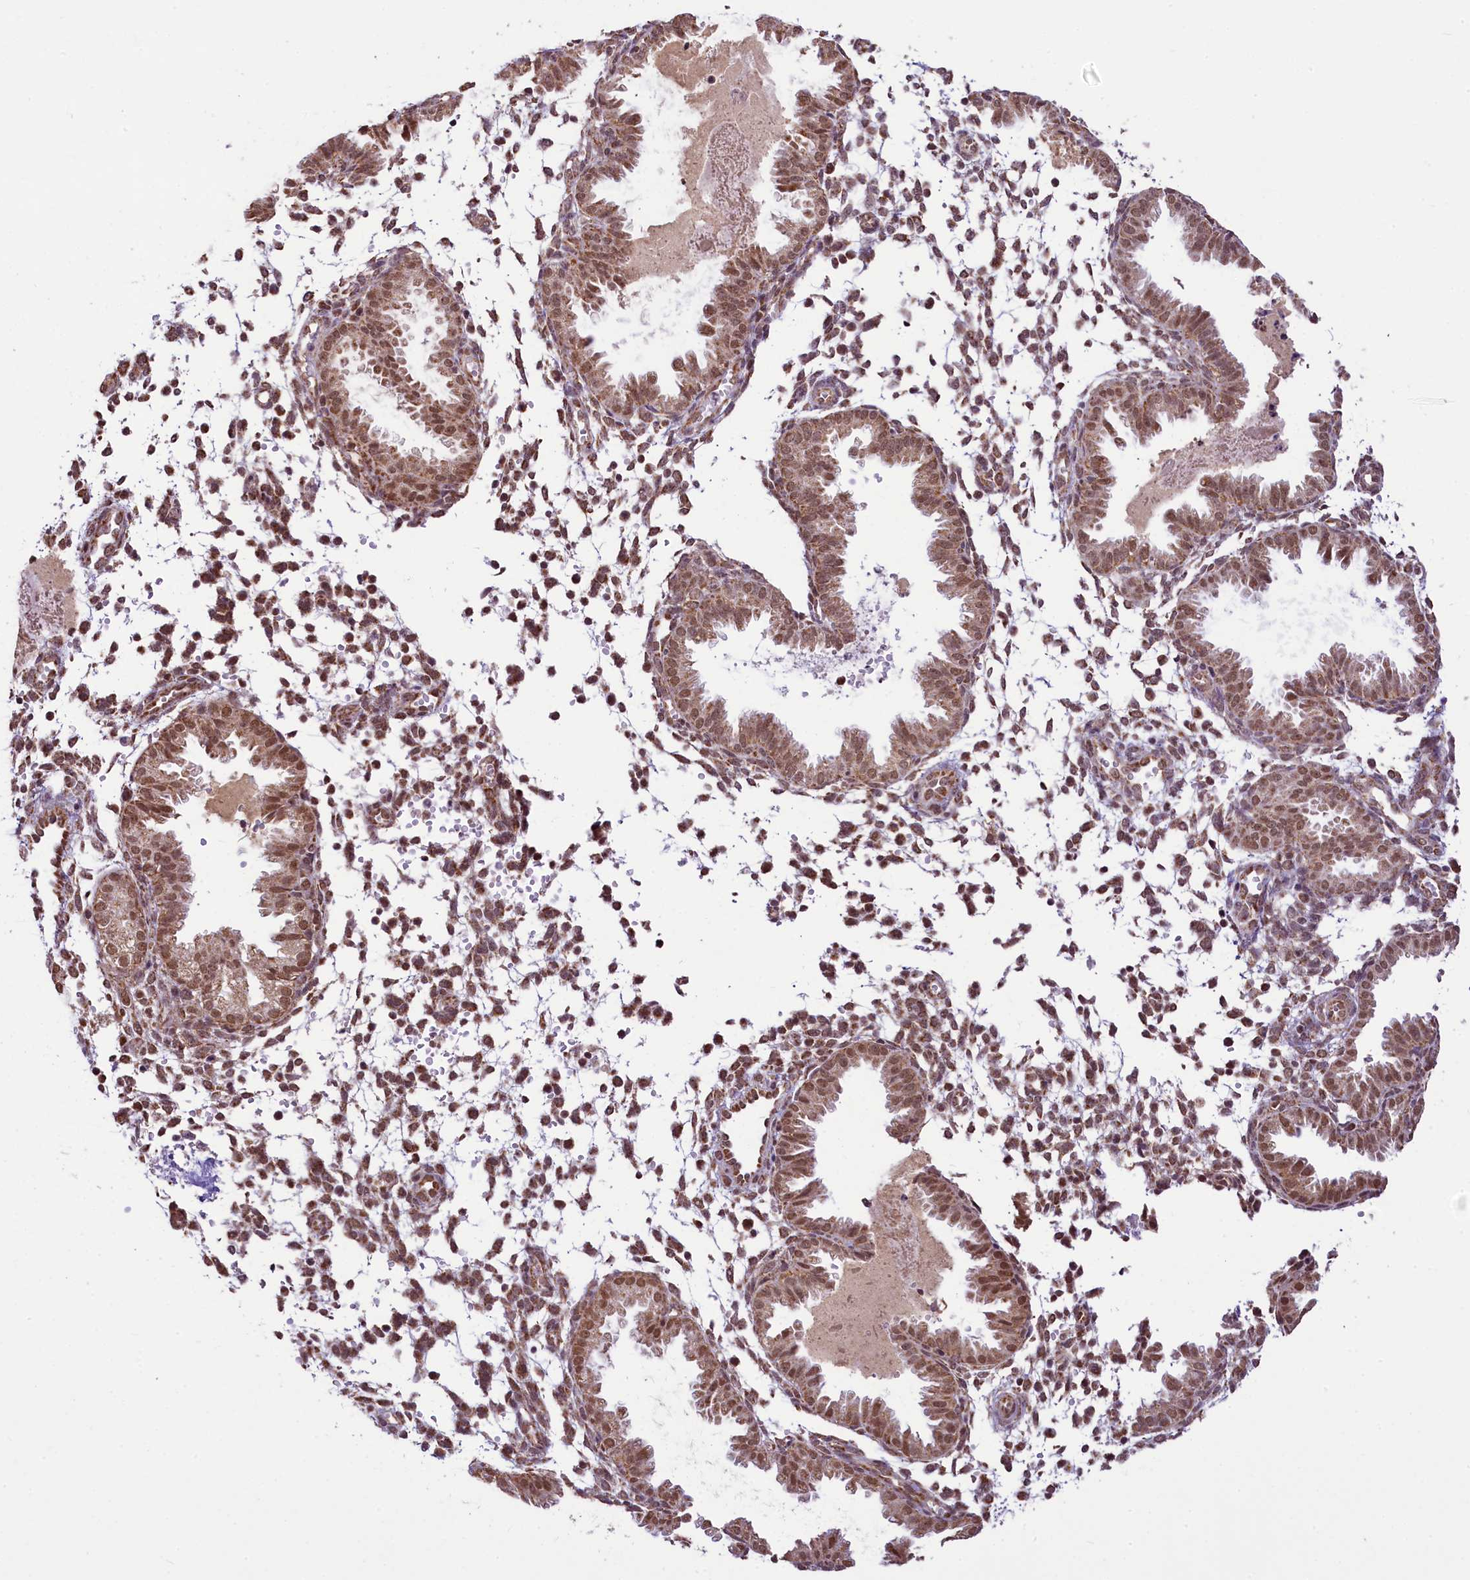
{"staining": {"intensity": "moderate", "quantity": "25%-75%", "location": "cytoplasmic/membranous,nuclear"}, "tissue": "endometrium", "cell_type": "Cells in endometrial stroma", "image_type": "normal", "snomed": [{"axis": "morphology", "description": "Normal tissue, NOS"}, {"axis": "topography", "description": "Endometrium"}], "caption": "Moderate cytoplasmic/membranous,nuclear protein expression is seen in about 25%-75% of cells in endometrial stroma in endometrium.", "gene": "PAF1", "patient": {"sex": "female", "age": 33}}